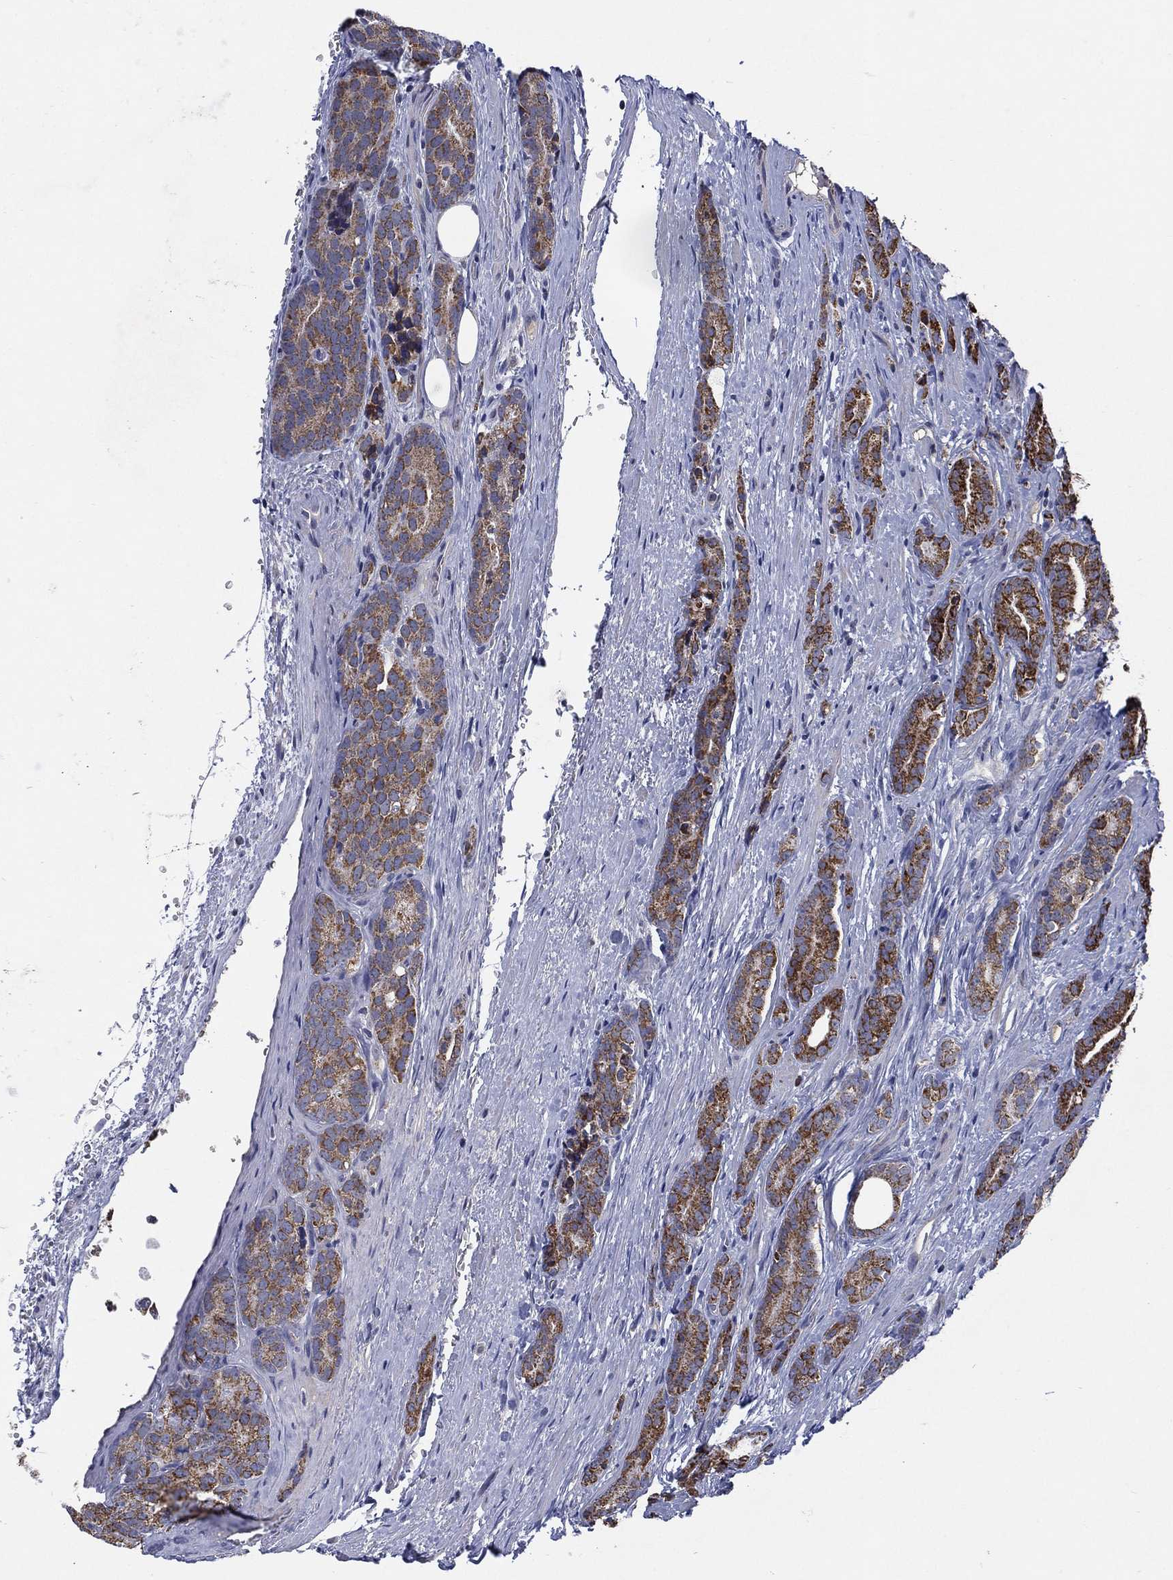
{"staining": {"intensity": "moderate", "quantity": ">75%", "location": "cytoplasmic/membranous"}, "tissue": "prostate cancer", "cell_type": "Tumor cells", "image_type": "cancer", "snomed": [{"axis": "morphology", "description": "Adenocarcinoma, NOS"}, {"axis": "topography", "description": "Prostate"}], "caption": "About >75% of tumor cells in prostate cancer demonstrate moderate cytoplasmic/membranous protein positivity as visualized by brown immunohistochemical staining.", "gene": "PPP2R5A", "patient": {"sex": "male", "age": 71}}